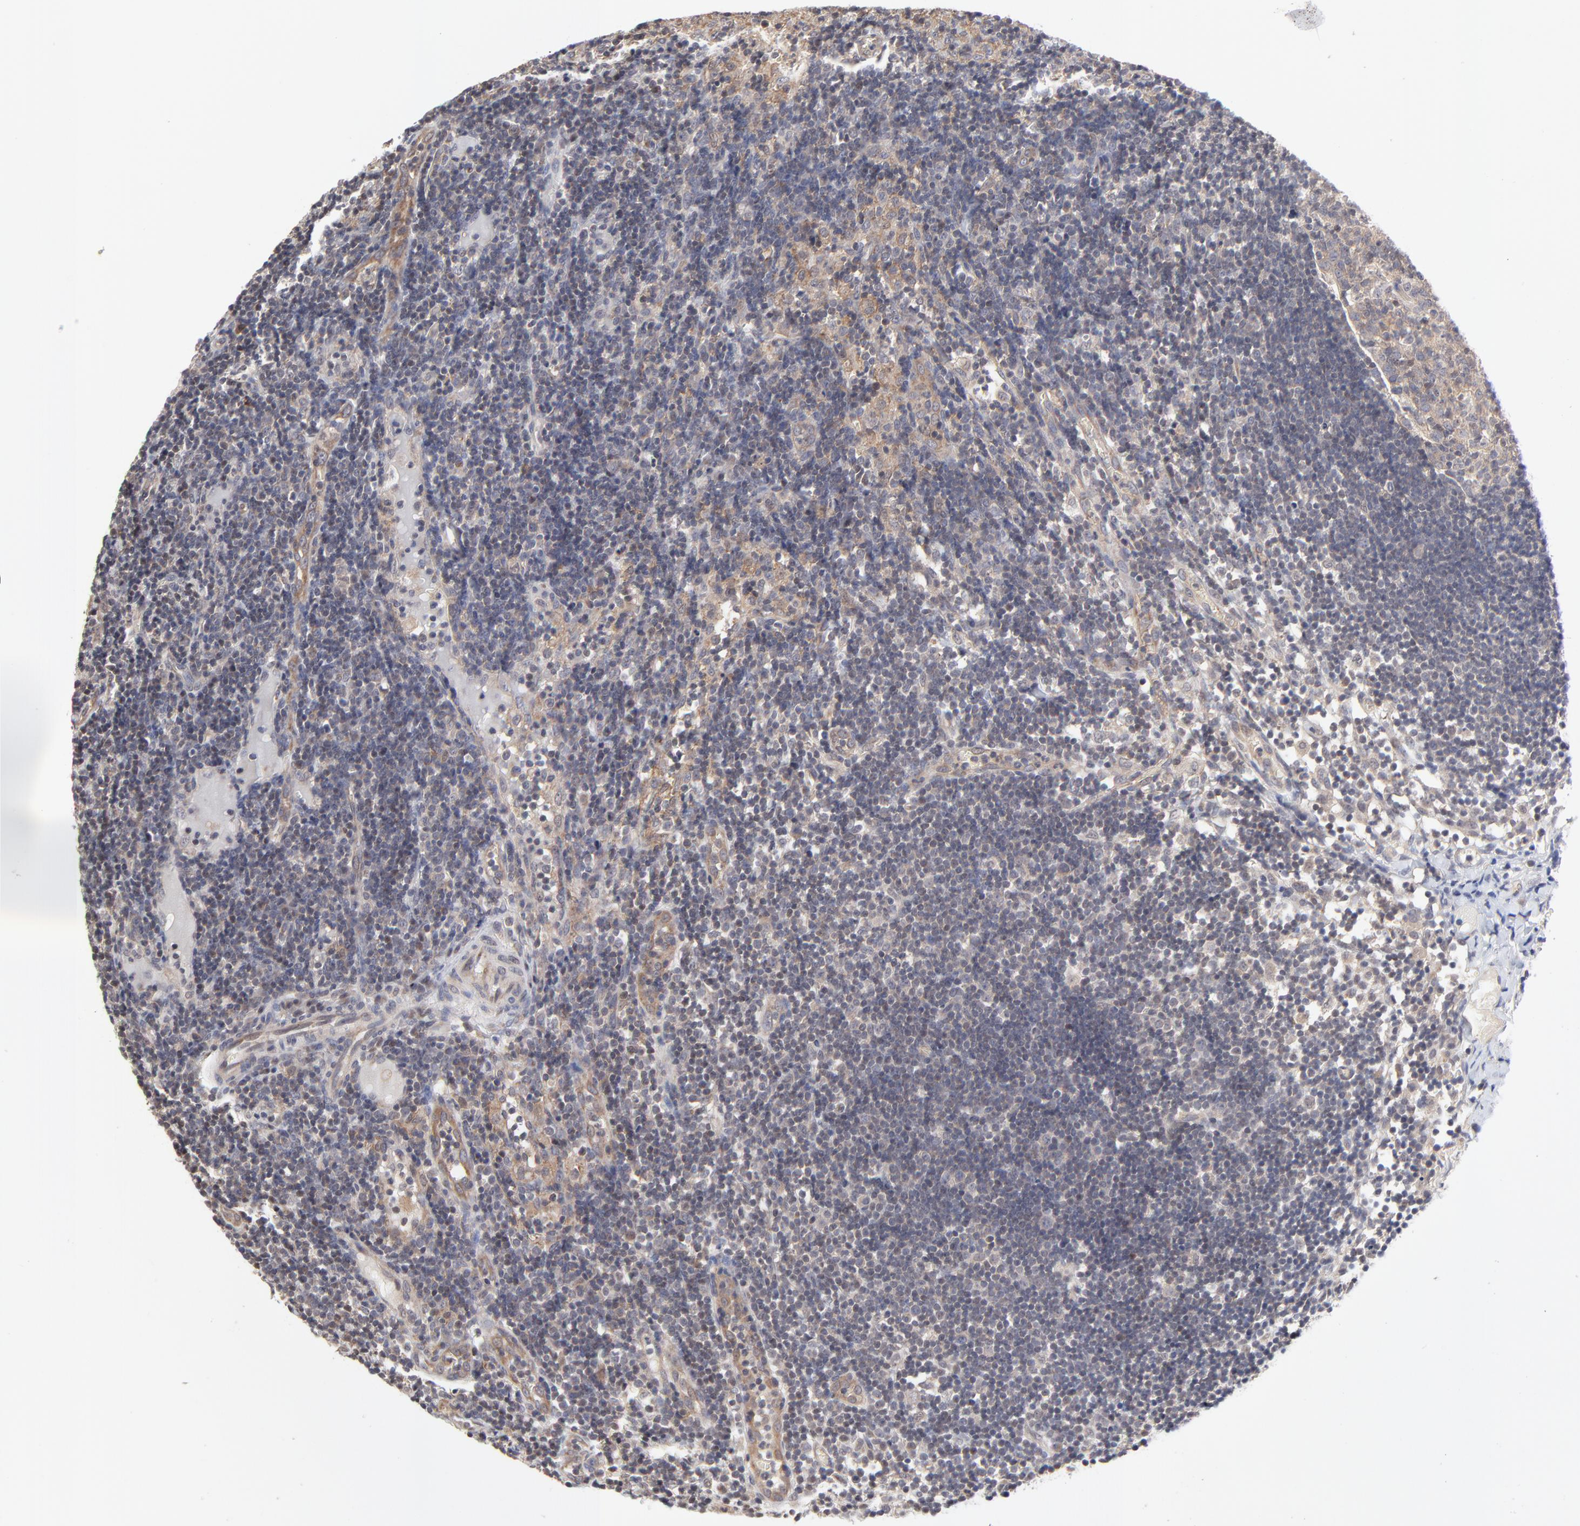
{"staining": {"intensity": "moderate", "quantity": ">75%", "location": "cytoplasmic/membranous"}, "tissue": "lymph node", "cell_type": "Germinal center cells", "image_type": "normal", "snomed": [{"axis": "morphology", "description": "Normal tissue, NOS"}, {"axis": "morphology", "description": "Inflammation, NOS"}, {"axis": "topography", "description": "Lymph node"}, {"axis": "topography", "description": "Salivary gland"}], "caption": "DAB (3,3'-diaminobenzidine) immunohistochemical staining of normal human lymph node shows moderate cytoplasmic/membranous protein staining in about >75% of germinal center cells.", "gene": "ZNF157", "patient": {"sex": "male", "age": 3}}